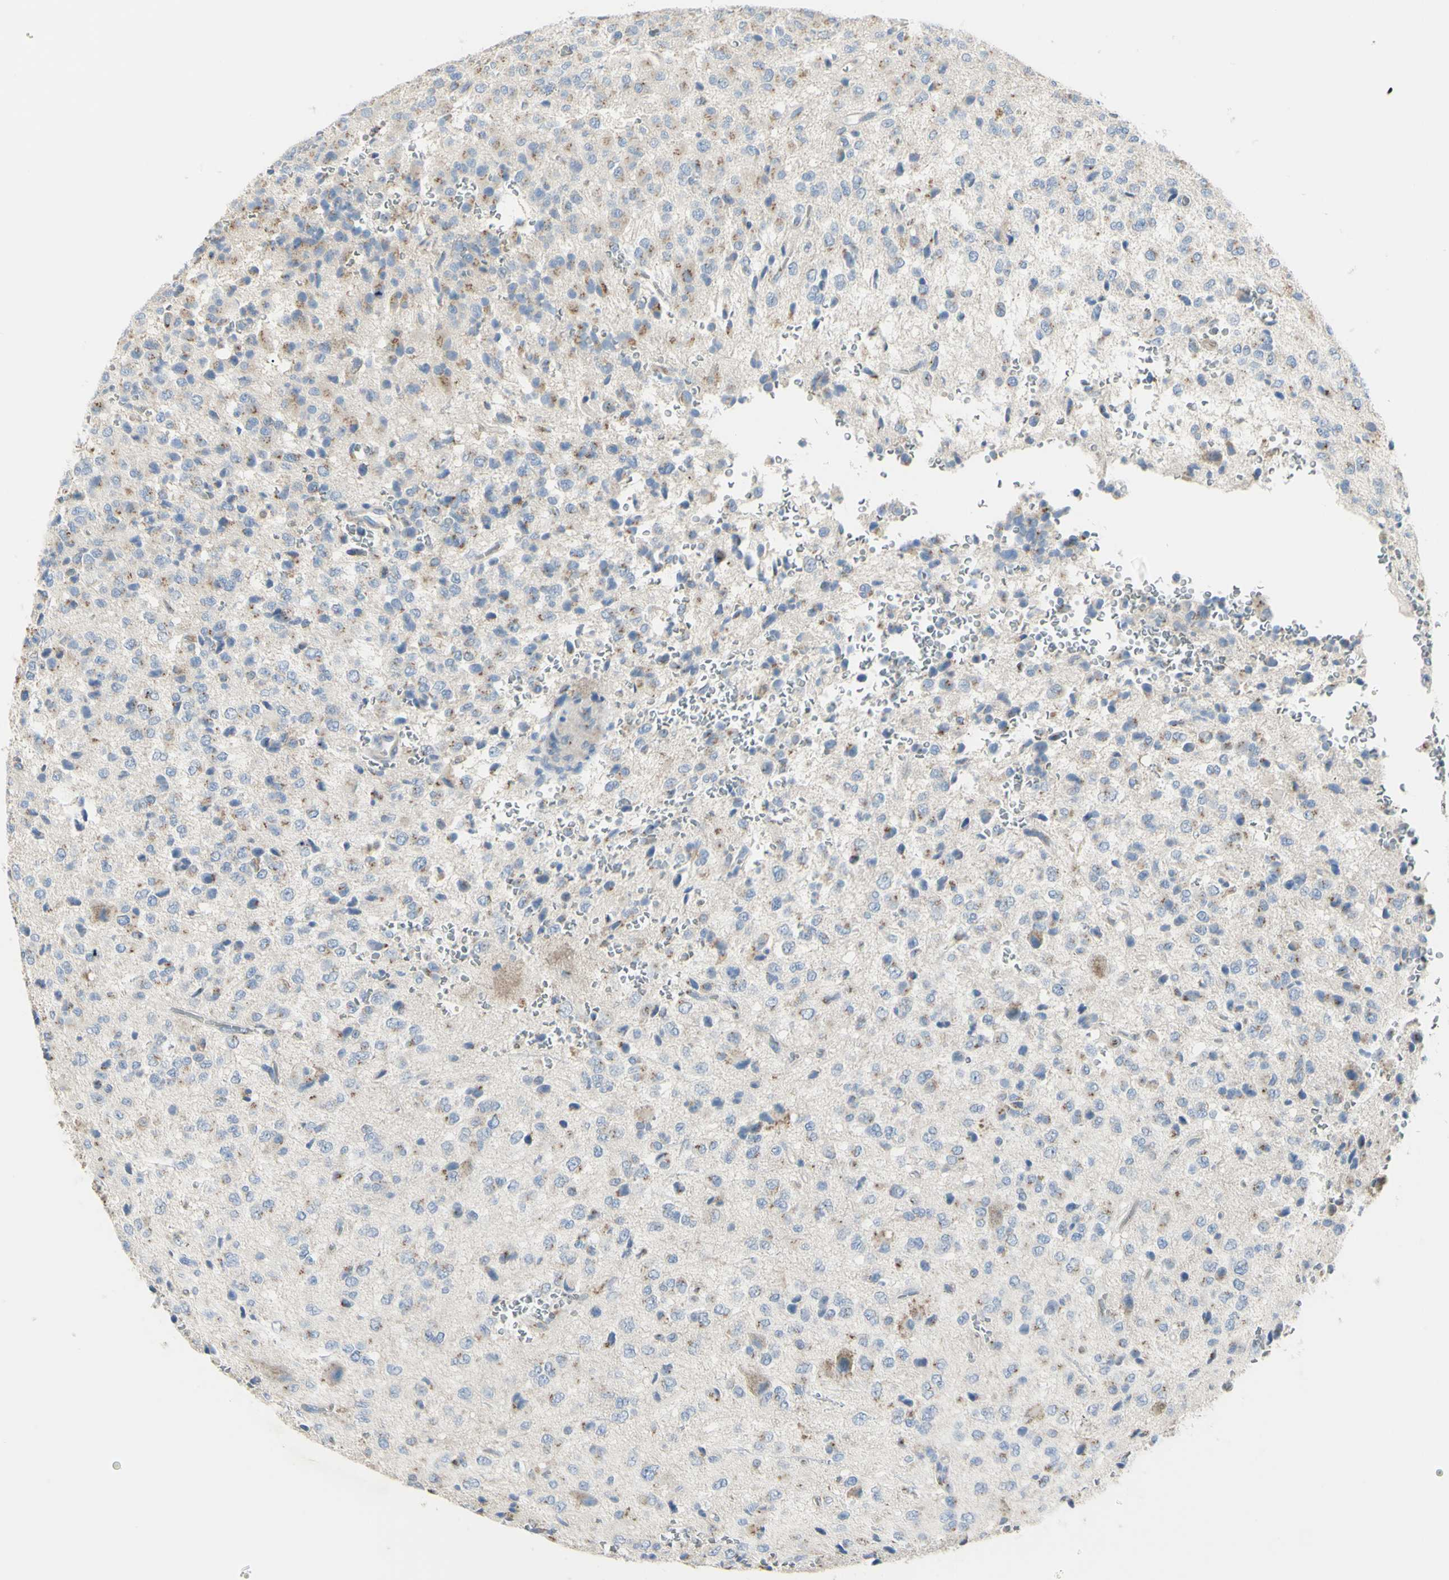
{"staining": {"intensity": "moderate", "quantity": "<25%", "location": "cytoplasmic/membranous"}, "tissue": "glioma", "cell_type": "Tumor cells", "image_type": "cancer", "snomed": [{"axis": "morphology", "description": "Glioma, malignant, High grade"}, {"axis": "topography", "description": "pancreas cauda"}], "caption": "Moderate cytoplasmic/membranous expression for a protein is identified in about <25% of tumor cells of malignant glioma (high-grade) using immunohistochemistry.", "gene": "B4GALT3", "patient": {"sex": "male", "age": 60}}